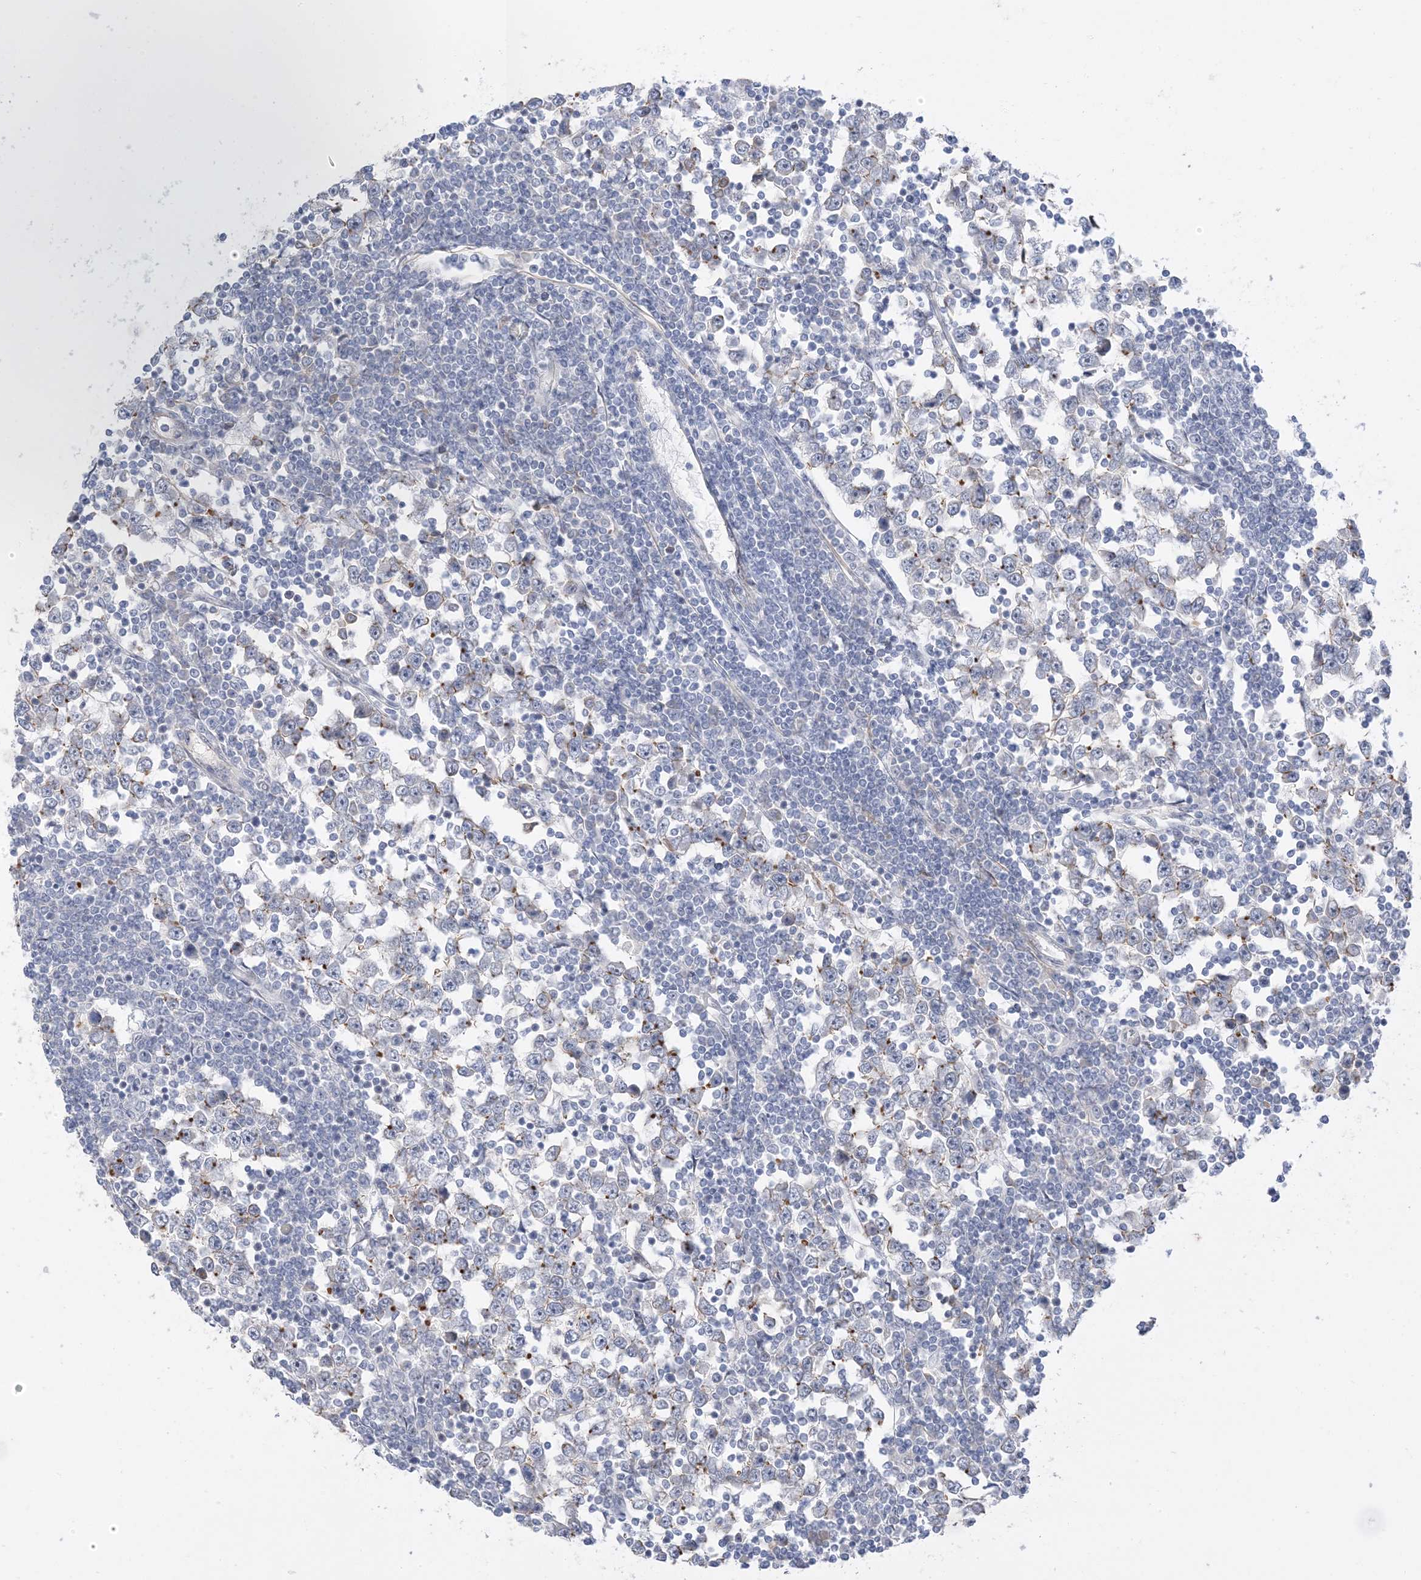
{"staining": {"intensity": "negative", "quantity": "none", "location": "none"}, "tissue": "testis cancer", "cell_type": "Tumor cells", "image_type": "cancer", "snomed": [{"axis": "morphology", "description": "Seminoma, NOS"}, {"axis": "topography", "description": "Testis"}], "caption": "DAB (3,3'-diaminobenzidine) immunohistochemical staining of testis seminoma shows no significant positivity in tumor cells.", "gene": "IL36B", "patient": {"sex": "male", "age": 65}}